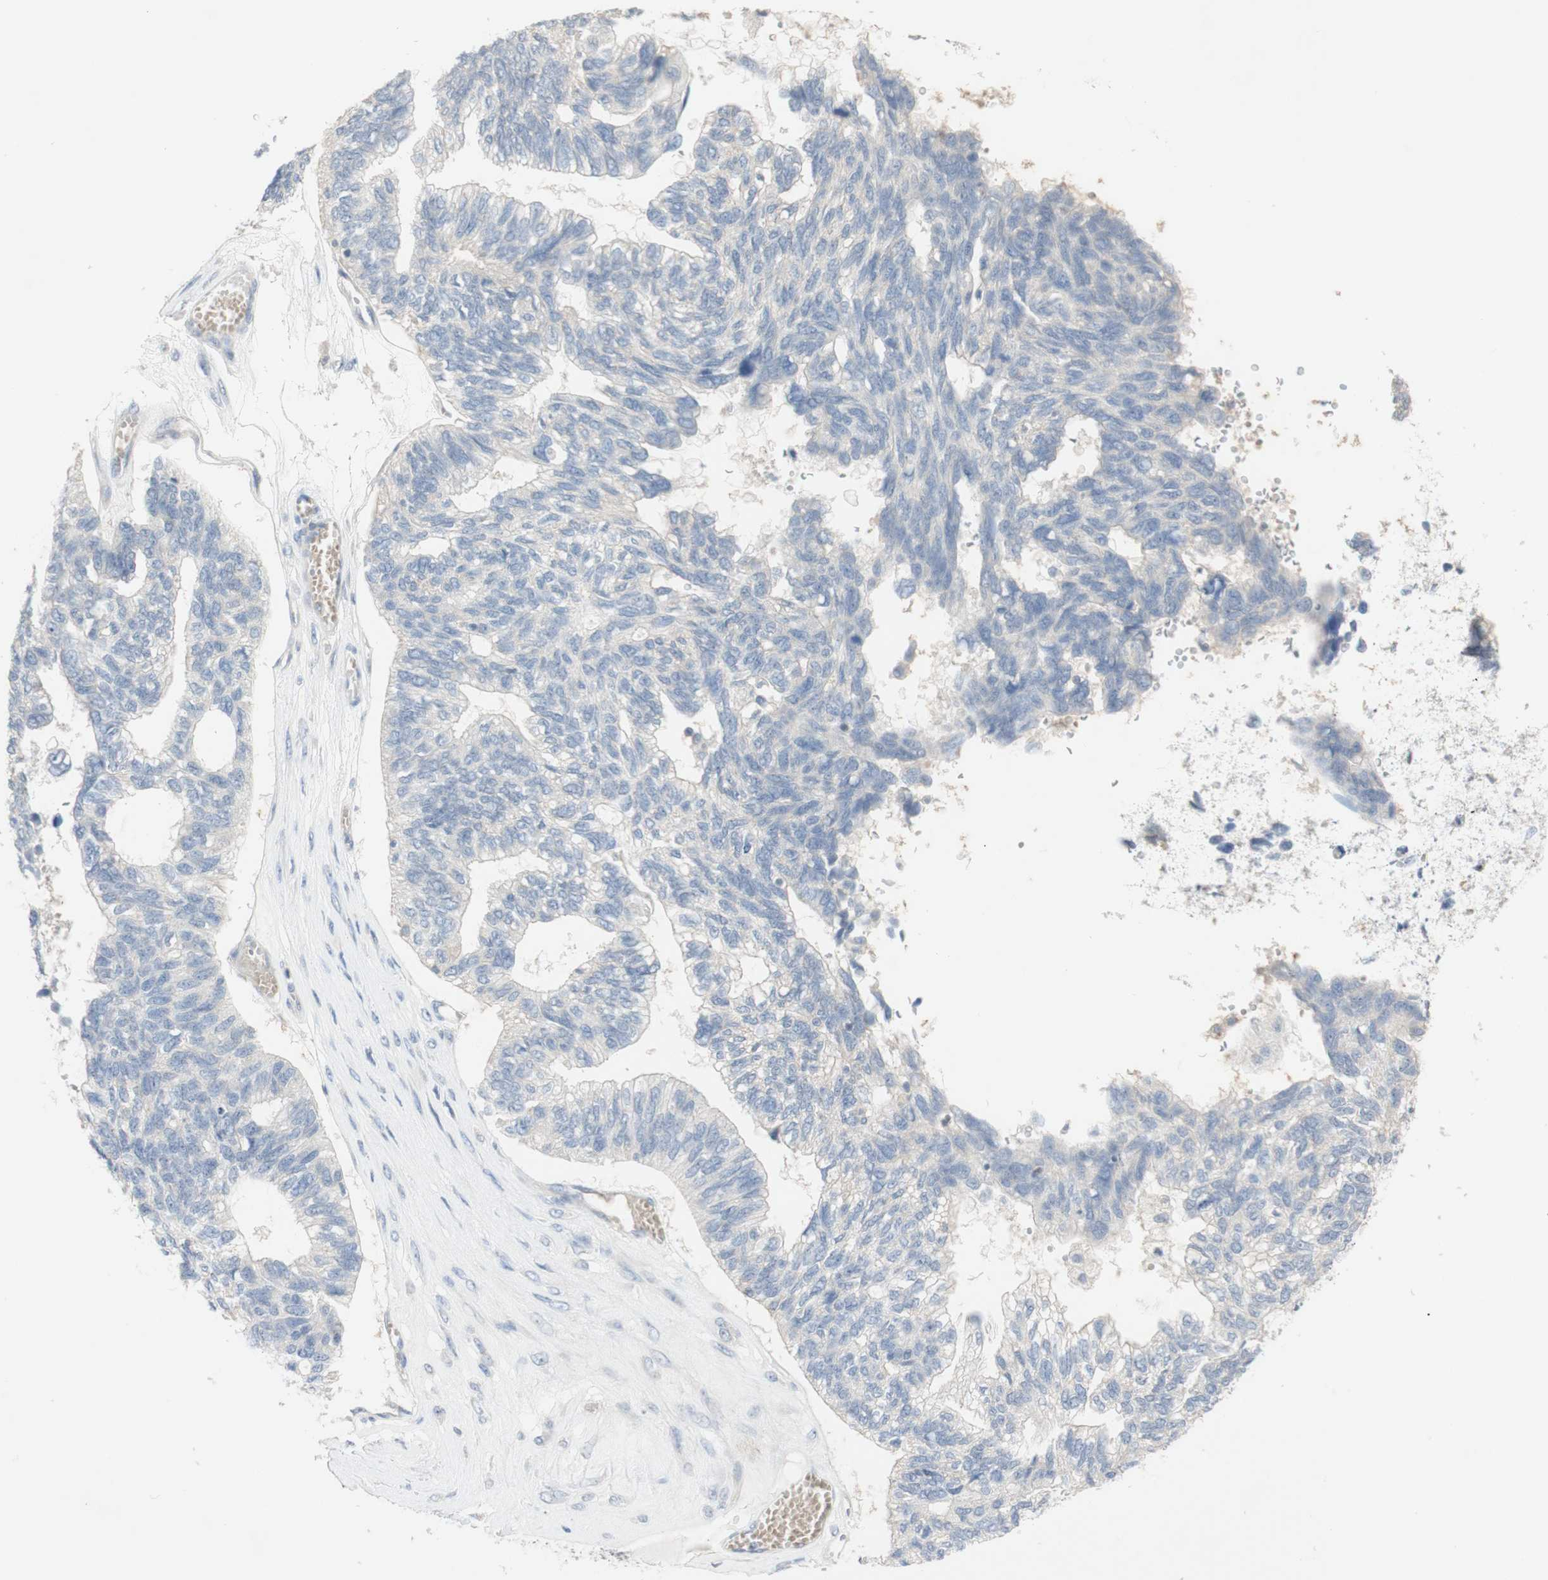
{"staining": {"intensity": "negative", "quantity": "none", "location": "none"}, "tissue": "ovarian cancer", "cell_type": "Tumor cells", "image_type": "cancer", "snomed": [{"axis": "morphology", "description": "Cystadenocarcinoma, serous, NOS"}, {"axis": "topography", "description": "Ovary"}], "caption": "This histopathology image is of serous cystadenocarcinoma (ovarian) stained with immunohistochemistry (IHC) to label a protein in brown with the nuclei are counter-stained blue. There is no staining in tumor cells. (DAB immunohistochemistry visualized using brightfield microscopy, high magnification).", "gene": "MANEA", "patient": {"sex": "female", "age": 79}}